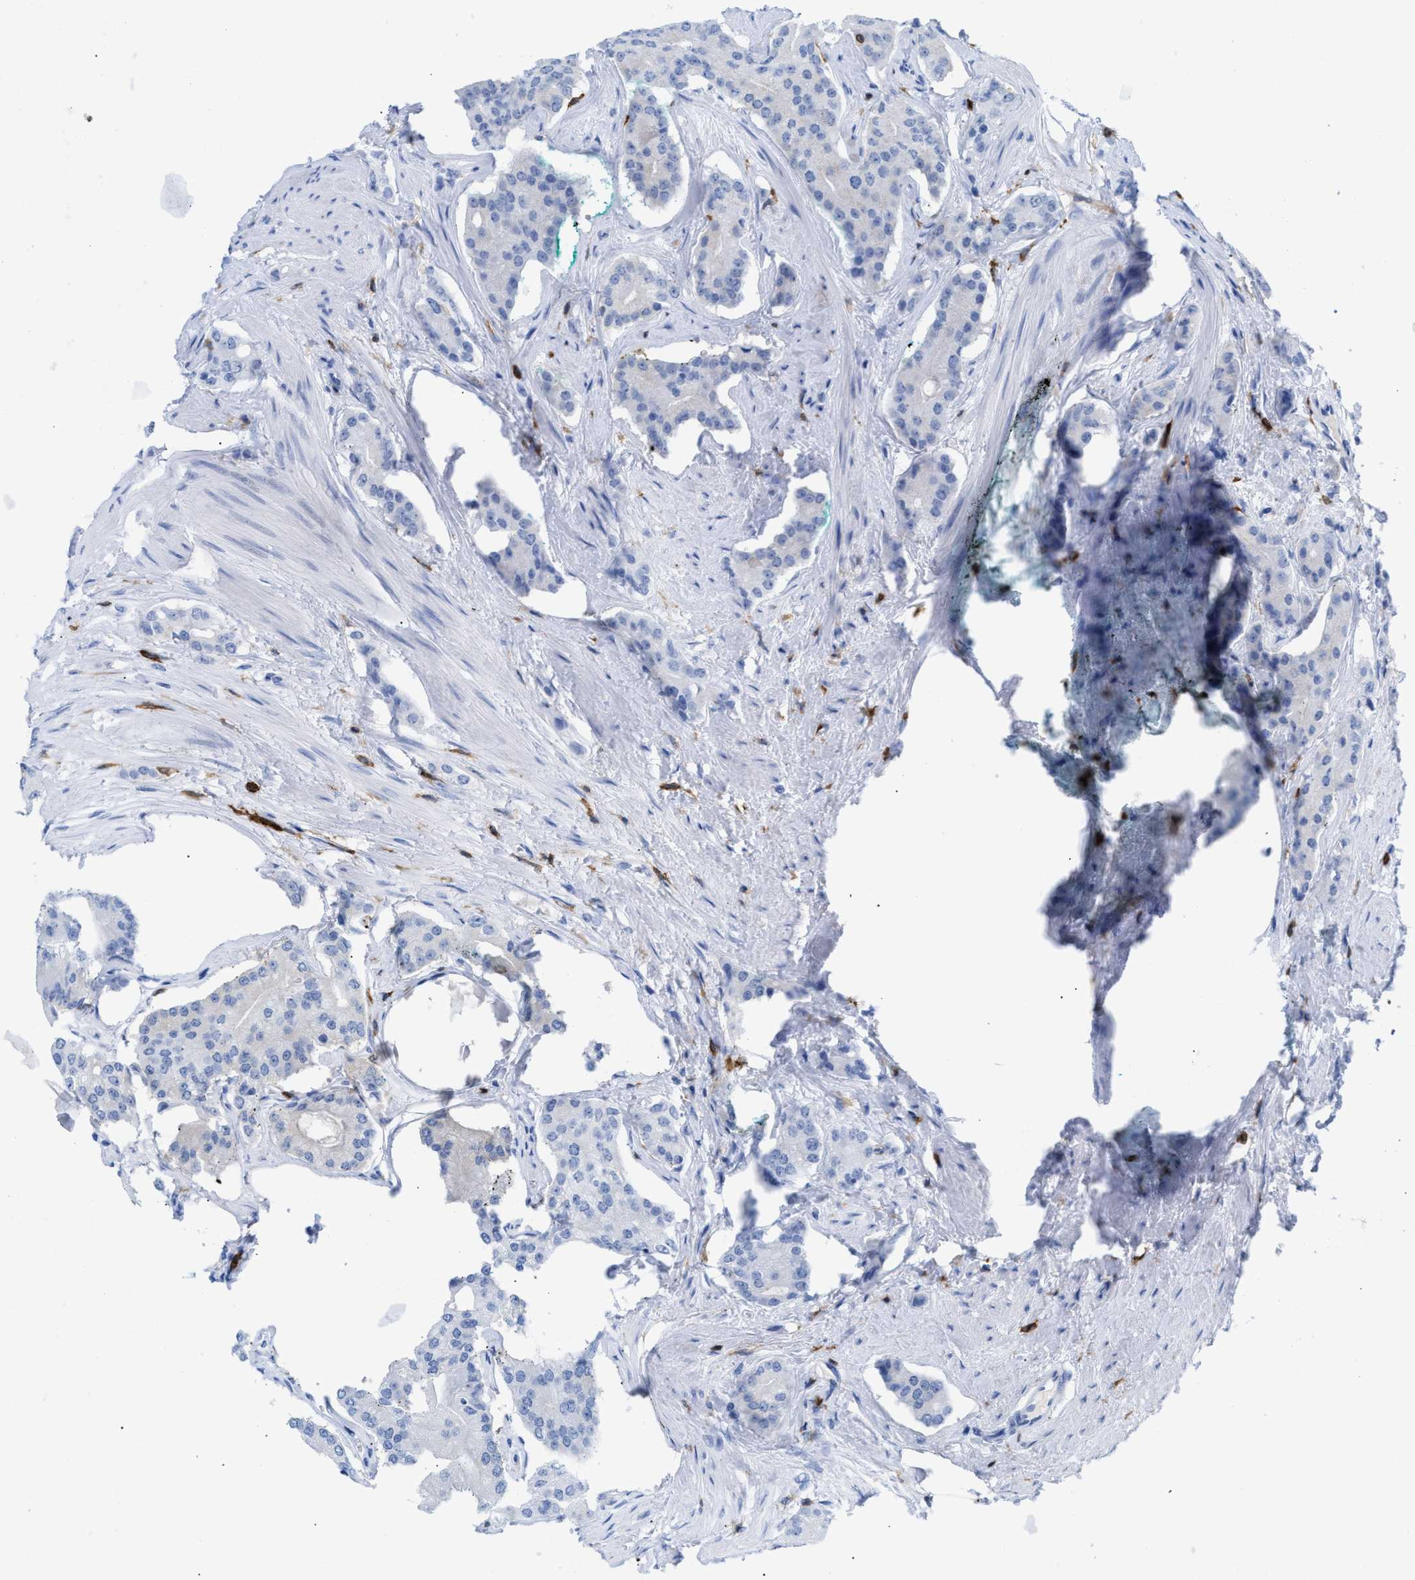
{"staining": {"intensity": "negative", "quantity": "none", "location": "none"}, "tissue": "prostate cancer", "cell_type": "Tumor cells", "image_type": "cancer", "snomed": [{"axis": "morphology", "description": "Adenocarcinoma, High grade"}, {"axis": "topography", "description": "Prostate"}], "caption": "DAB immunohistochemical staining of human prostate cancer (high-grade adenocarcinoma) exhibits no significant expression in tumor cells.", "gene": "LCP1", "patient": {"sex": "male", "age": 71}}